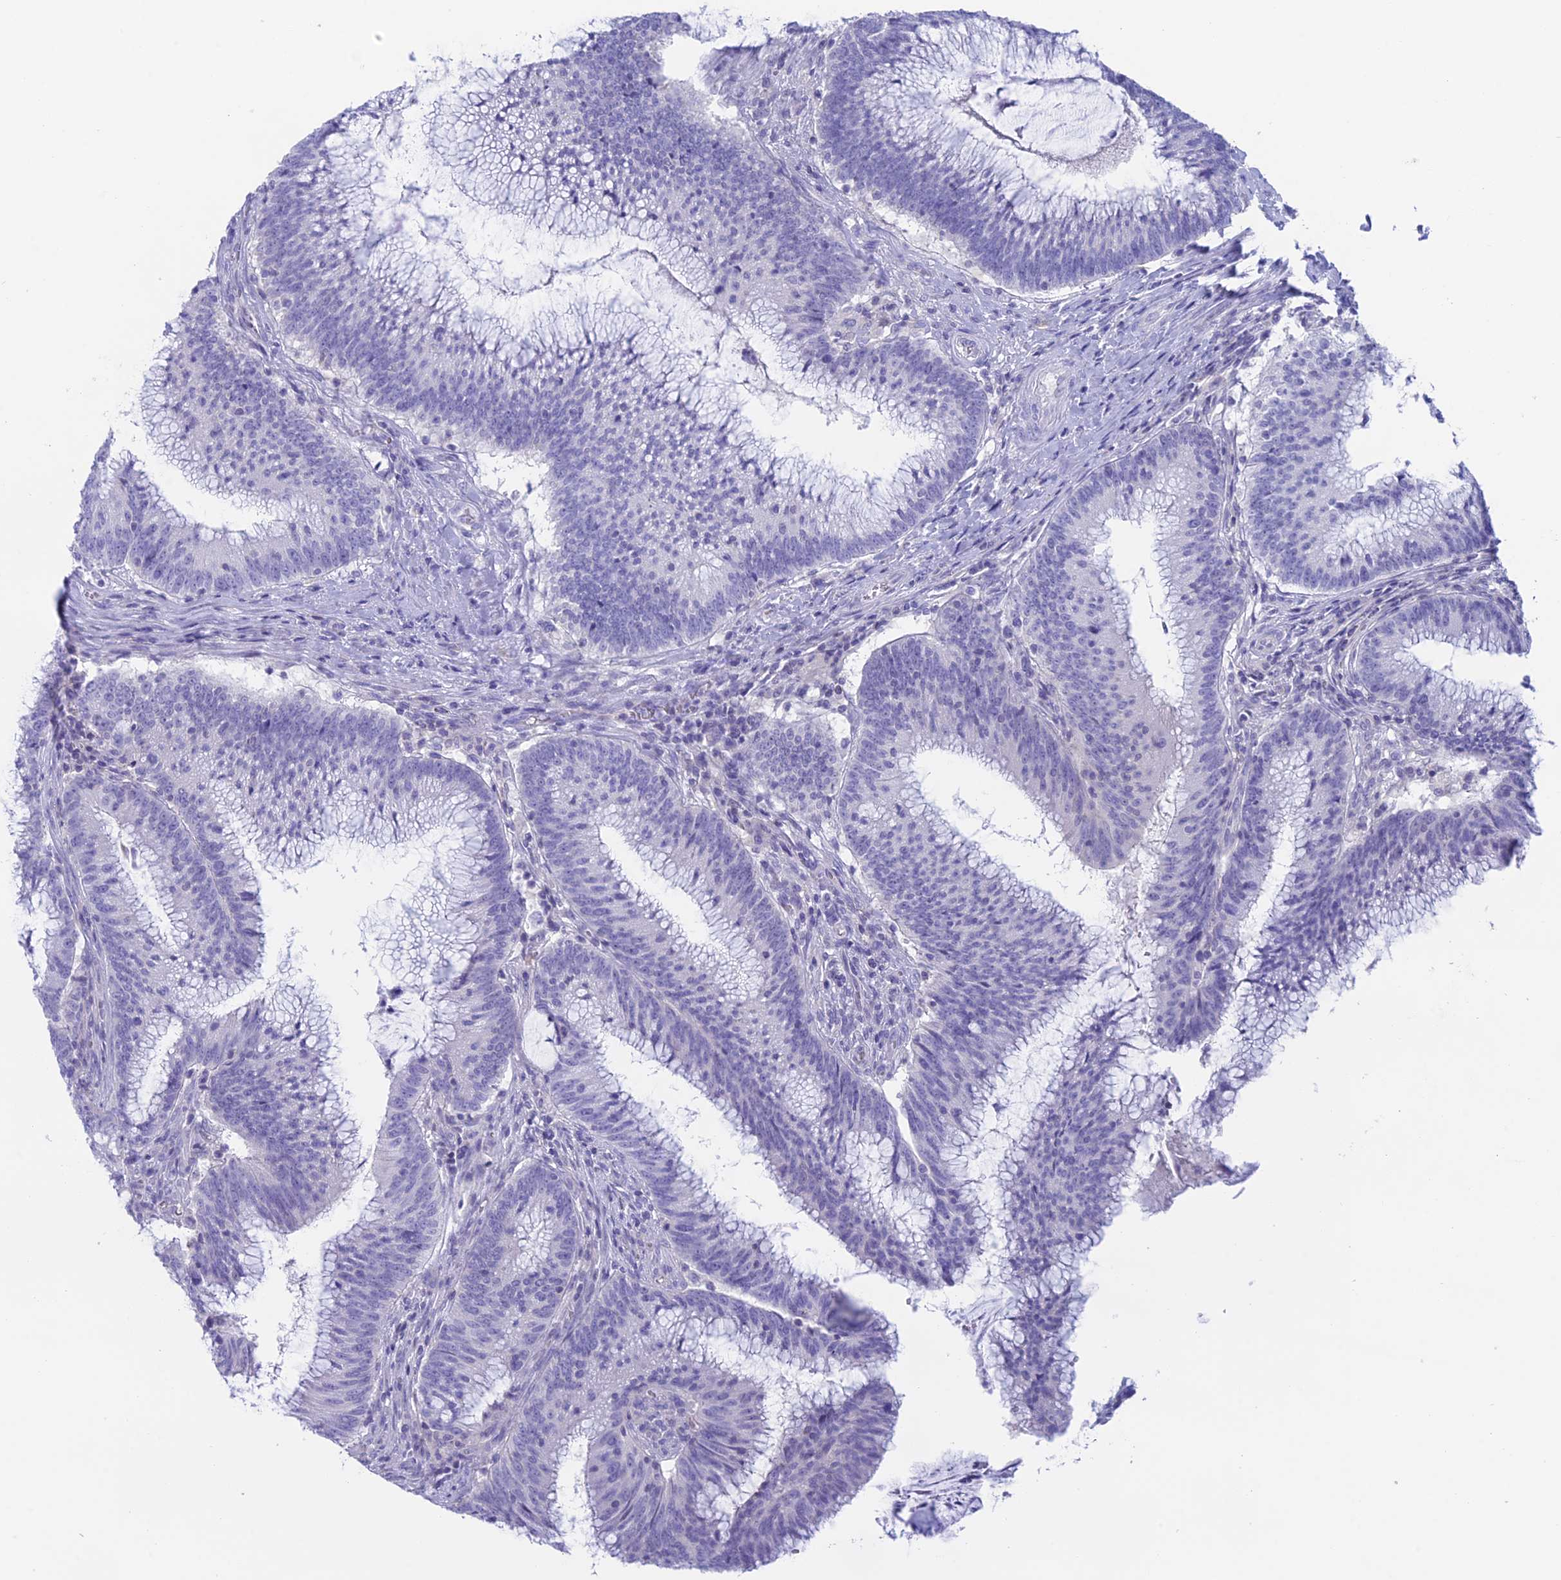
{"staining": {"intensity": "negative", "quantity": "none", "location": "none"}, "tissue": "colorectal cancer", "cell_type": "Tumor cells", "image_type": "cancer", "snomed": [{"axis": "morphology", "description": "Adenocarcinoma, NOS"}, {"axis": "topography", "description": "Rectum"}], "caption": "DAB (3,3'-diaminobenzidine) immunohistochemical staining of human colorectal cancer (adenocarcinoma) demonstrates no significant expression in tumor cells. The staining was performed using DAB (3,3'-diaminobenzidine) to visualize the protein expression in brown, while the nuclei were stained in blue with hematoxylin (Magnification: 20x).", "gene": "RP1", "patient": {"sex": "female", "age": 77}}